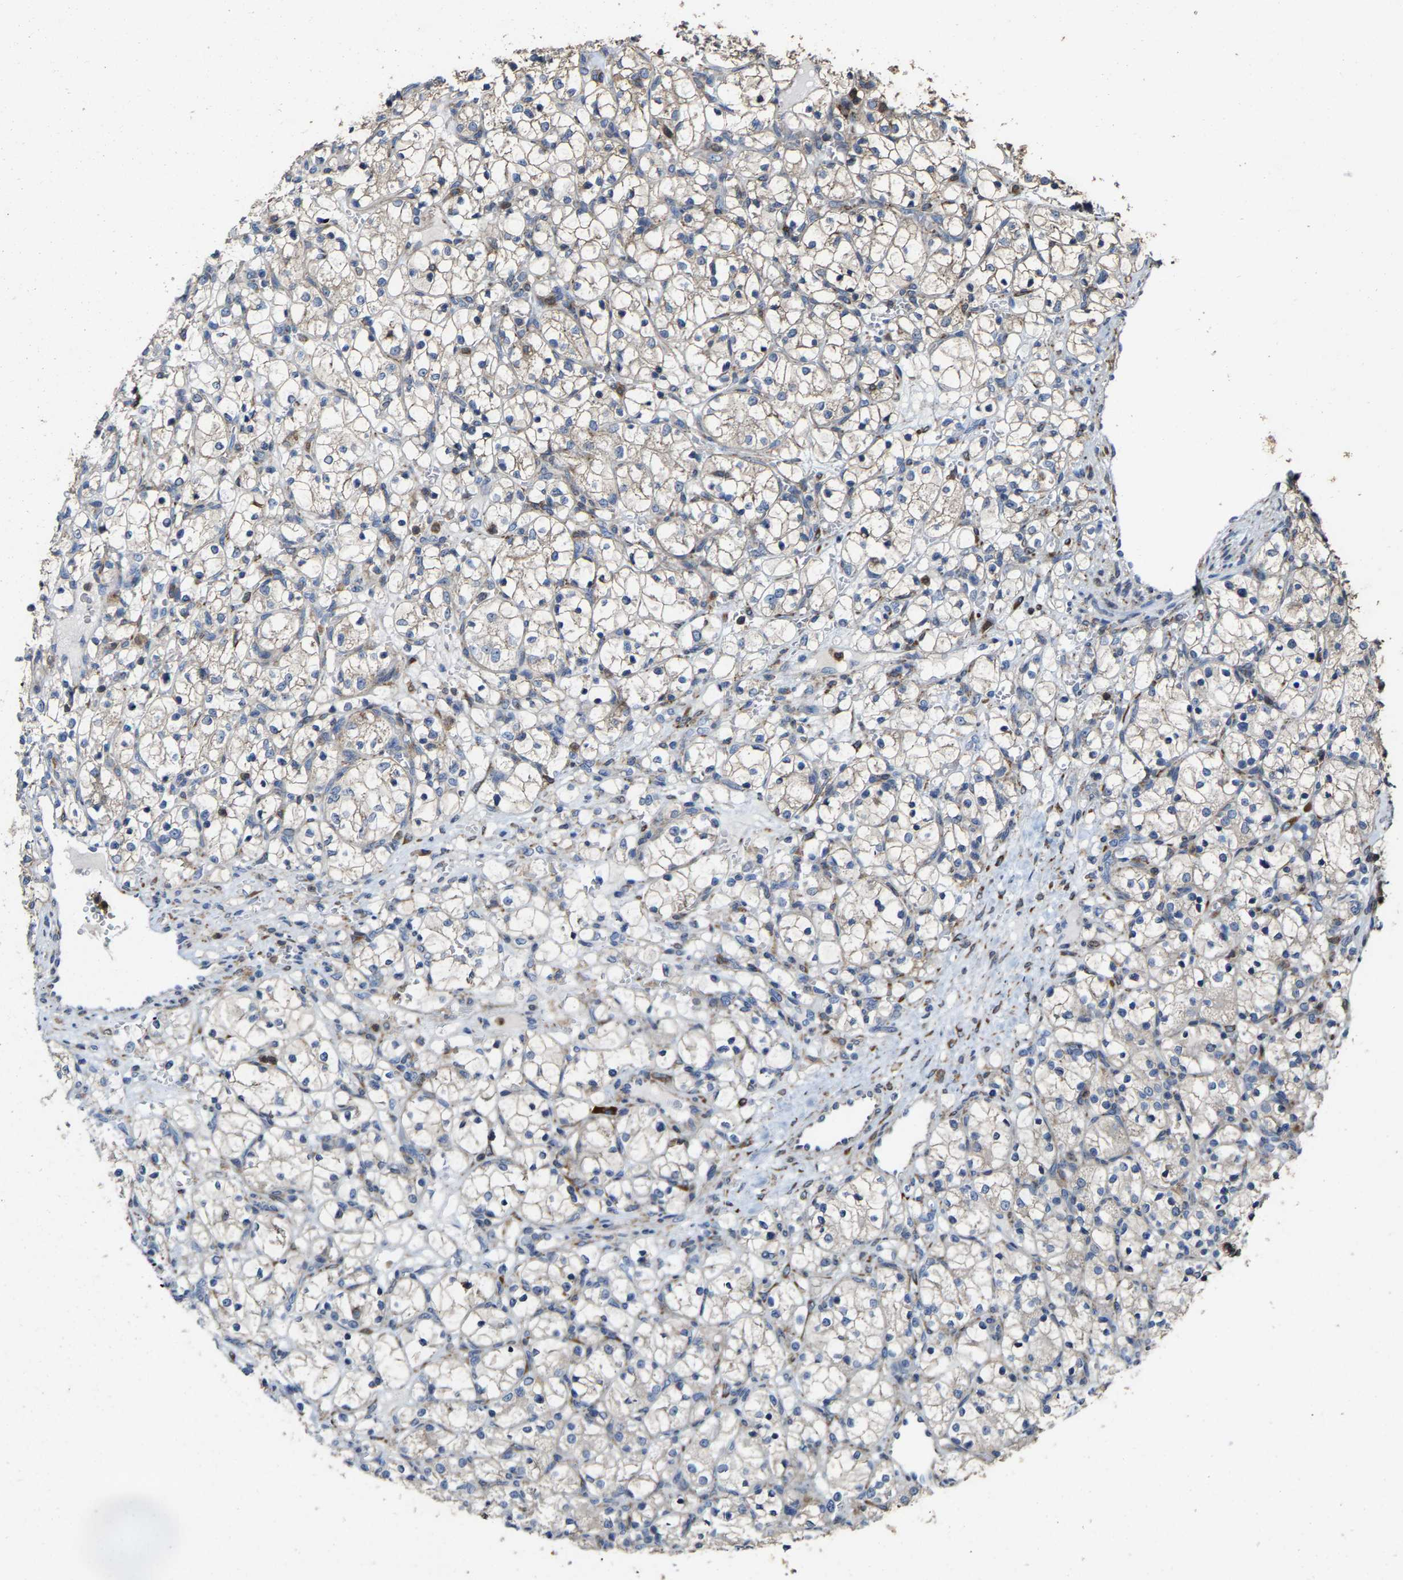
{"staining": {"intensity": "negative", "quantity": "none", "location": "none"}, "tissue": "renal cancer", "cell_type": "Tumor cells", "image_type": "cancer", "snomed": [{"axis": "morphology", "description": "Adenocarcinoma, NOS"}, {"axis": "topography", "description": "Kidney"}], "caption": "The IHC micrograph has no significant staining in tumor cells of renal cancer tissue. Nuclei are stained in blue.", "gene": "FGD3", "patient": {"sex": "female", "age": 69}}